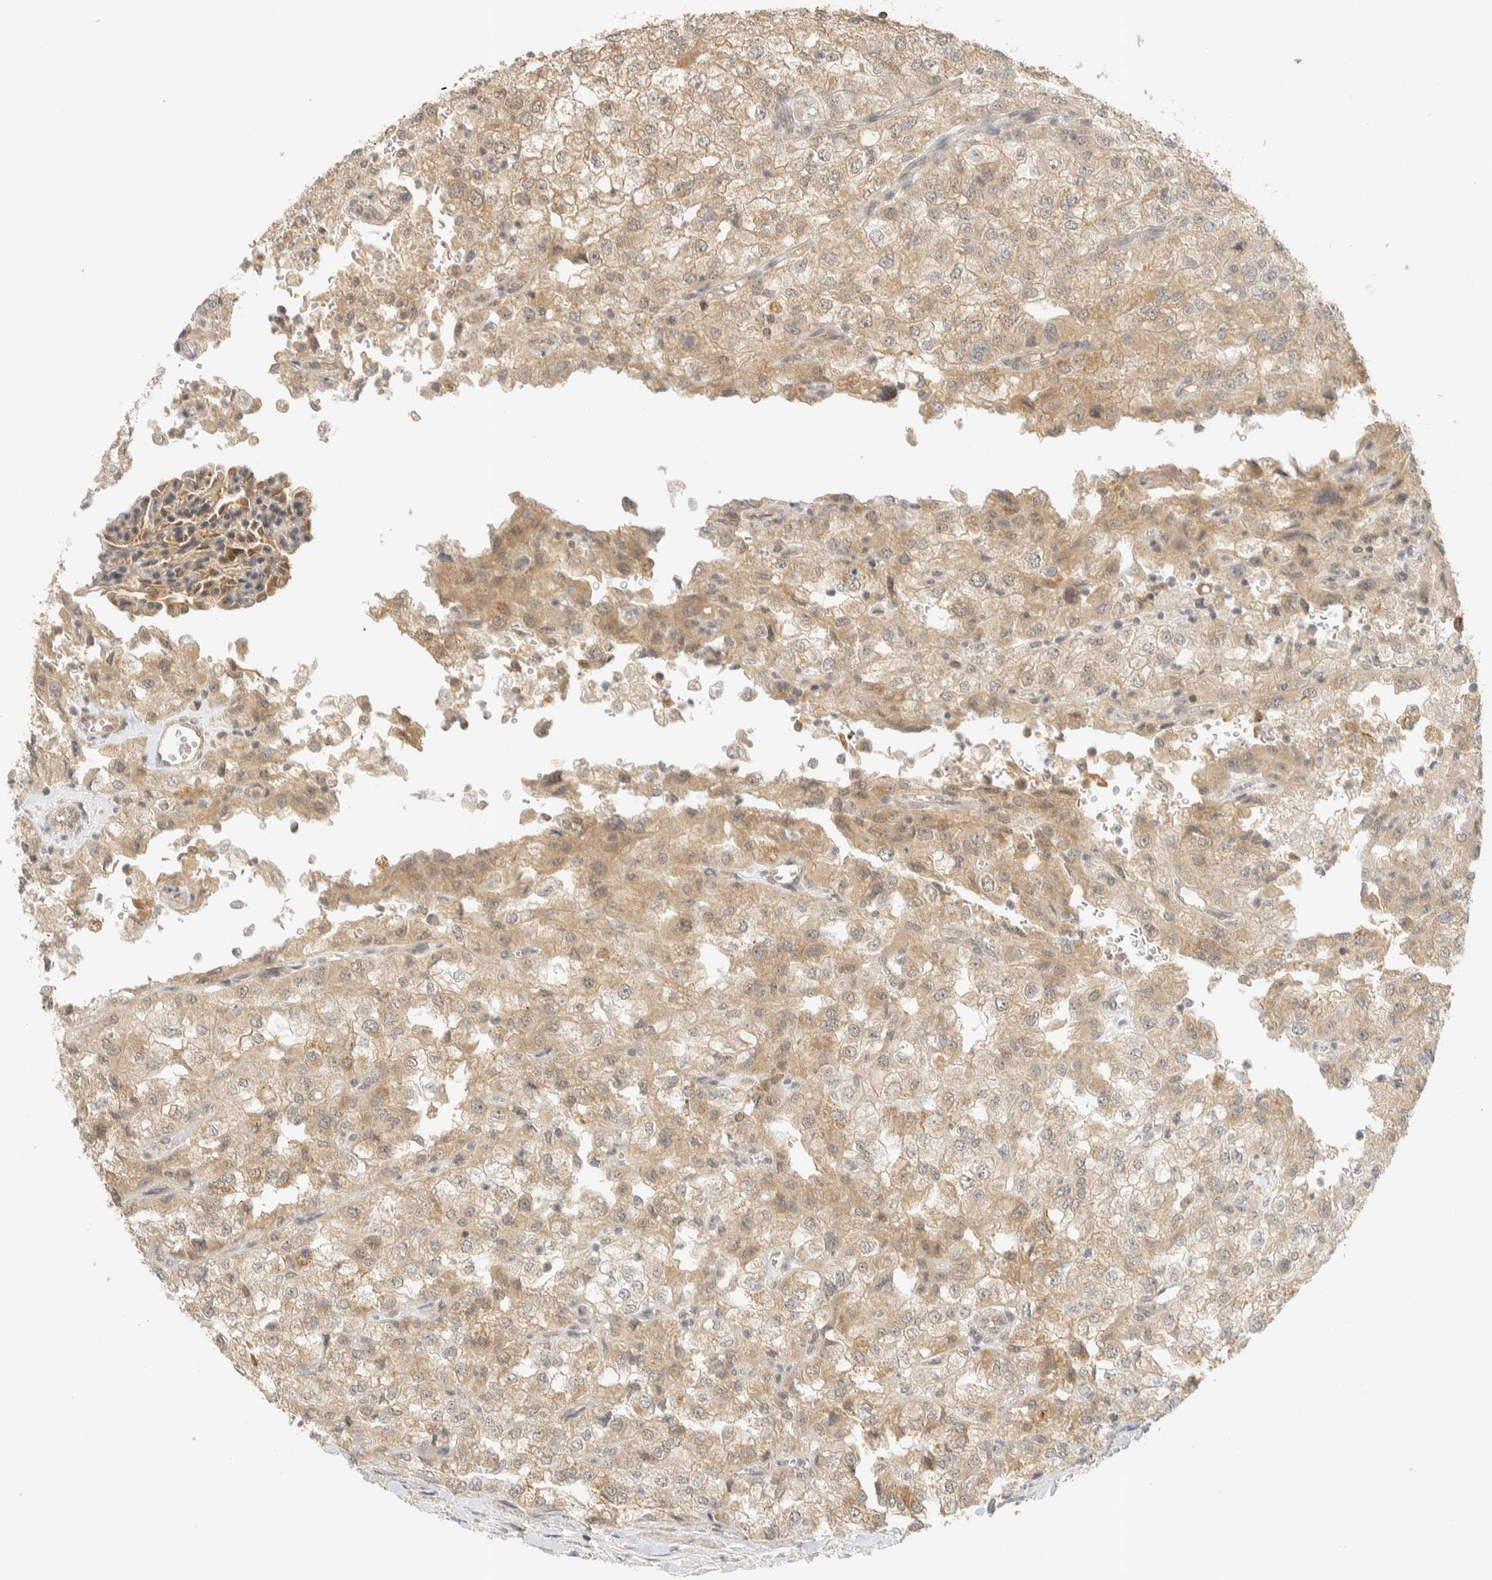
{"staining": {"intensity": "weak", "quantity": ">75%", "location": "cytoplasmic/membranous"}, "tissue": "renal cancer", "cell_type": "Tumor cells", "image_type": "cancer", "snomed": [{"axis": "morphology", "description": "Adenocarcinoma, NOS"}, {"axis": "topography", "description": "Kidney"}], "caption": "This micrograph reveals immunohistochemistry (IHC) staining of adenocarcinoma (renal), with low weak cytoplasmic/membranous expression in about >75% of tumor cells.", "gene": "KIFAP3", "patient": {"sex": "female", "age": 54}}